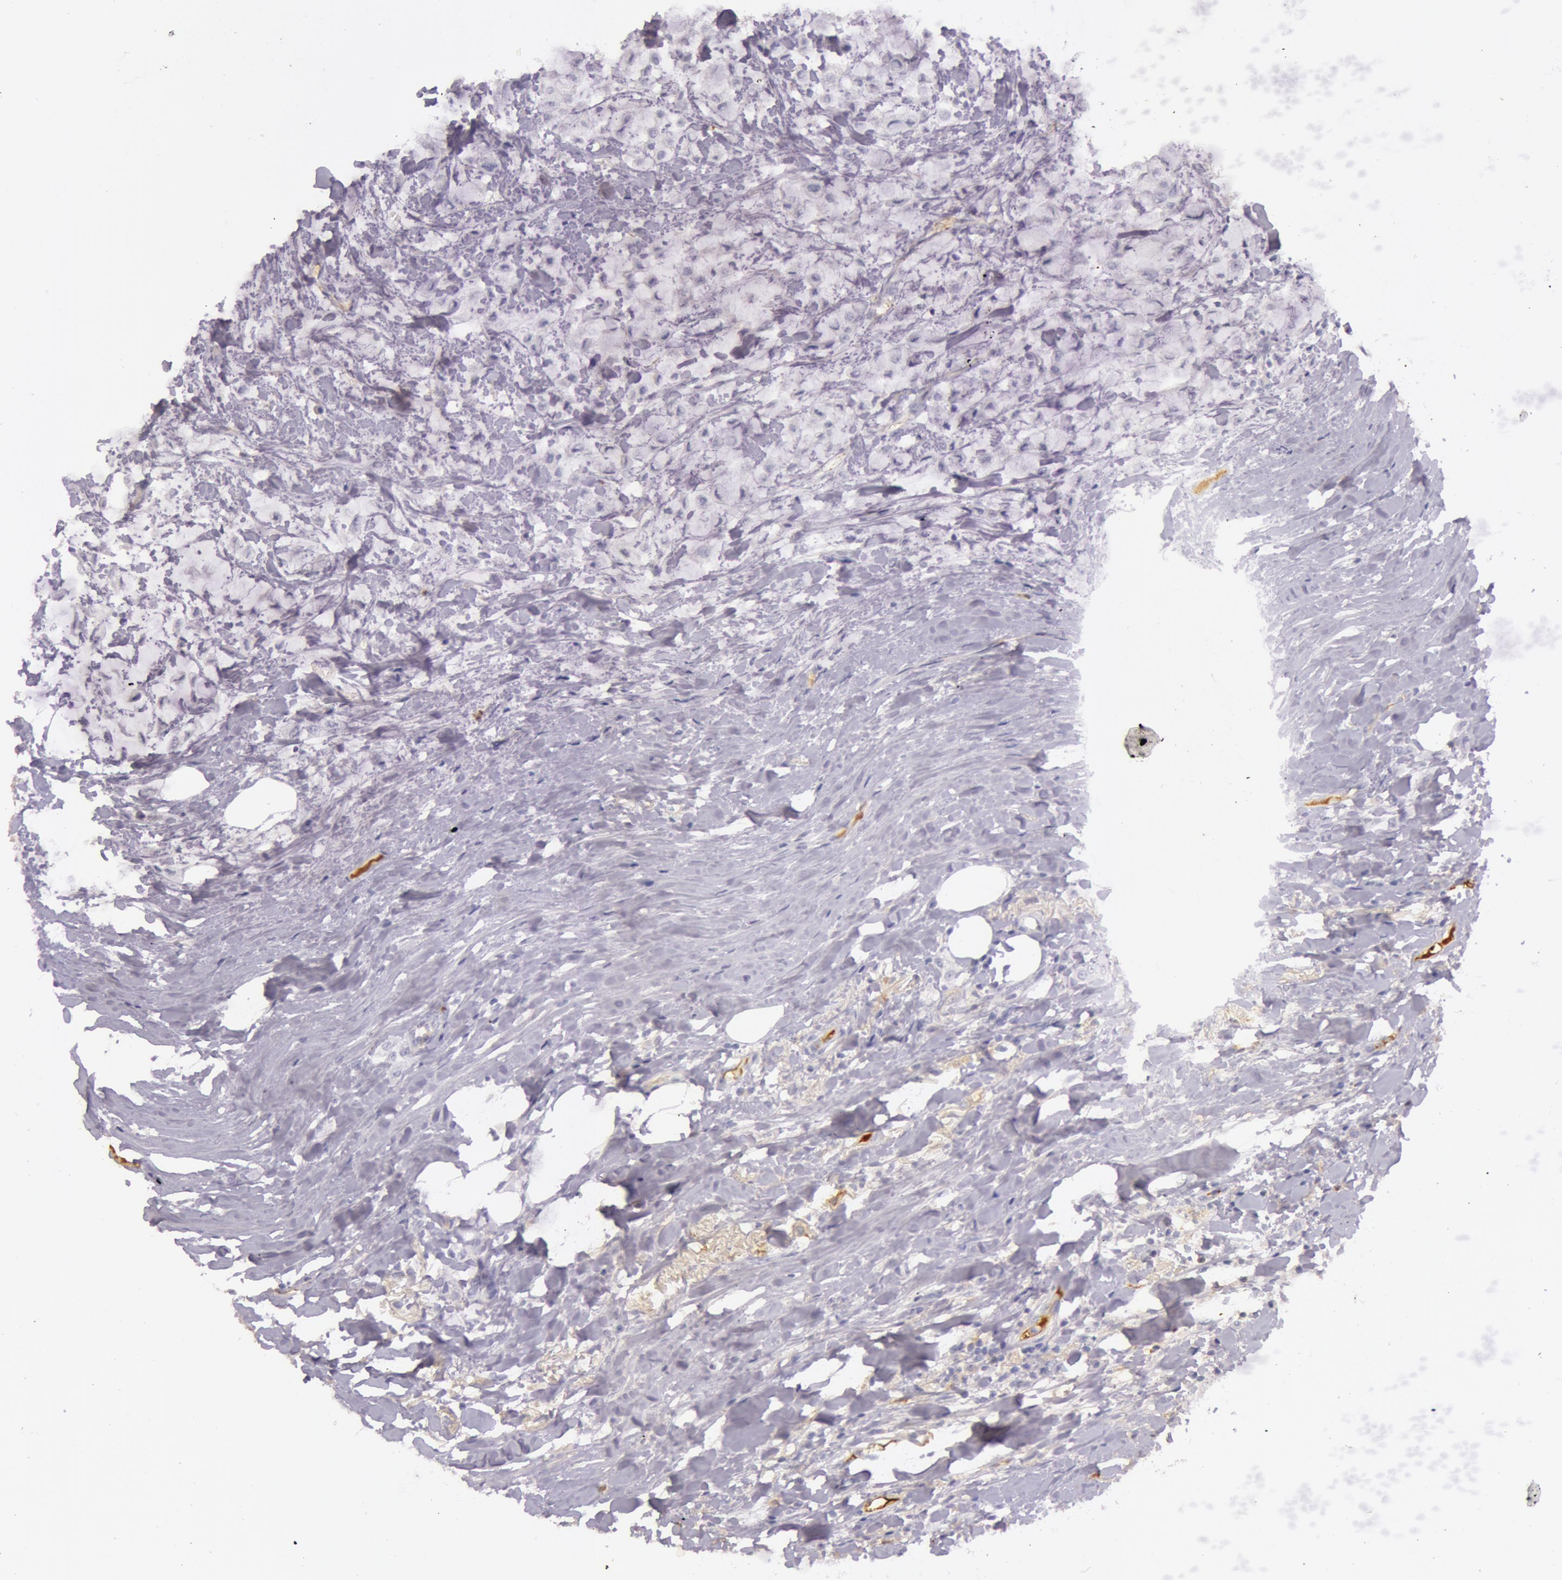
{"staining": {"intensity": "negative", "quantity": "none", "location": "none"}, "tissue": "breast cancer", "cell_type": "Tumor cells", "image_type": "cancer", "snomed": [{"axis": "morphology", "description": "Lobular carcinoma"}, {"axis": "topography", "description": "Breast"}], "caption": "IHC image of human breast lobular carcinoma stained for a protein (brown), which displays no expression in tumor cells.", "gene": "C4BPA", "patient": {"sex": "female", "age": 85}}